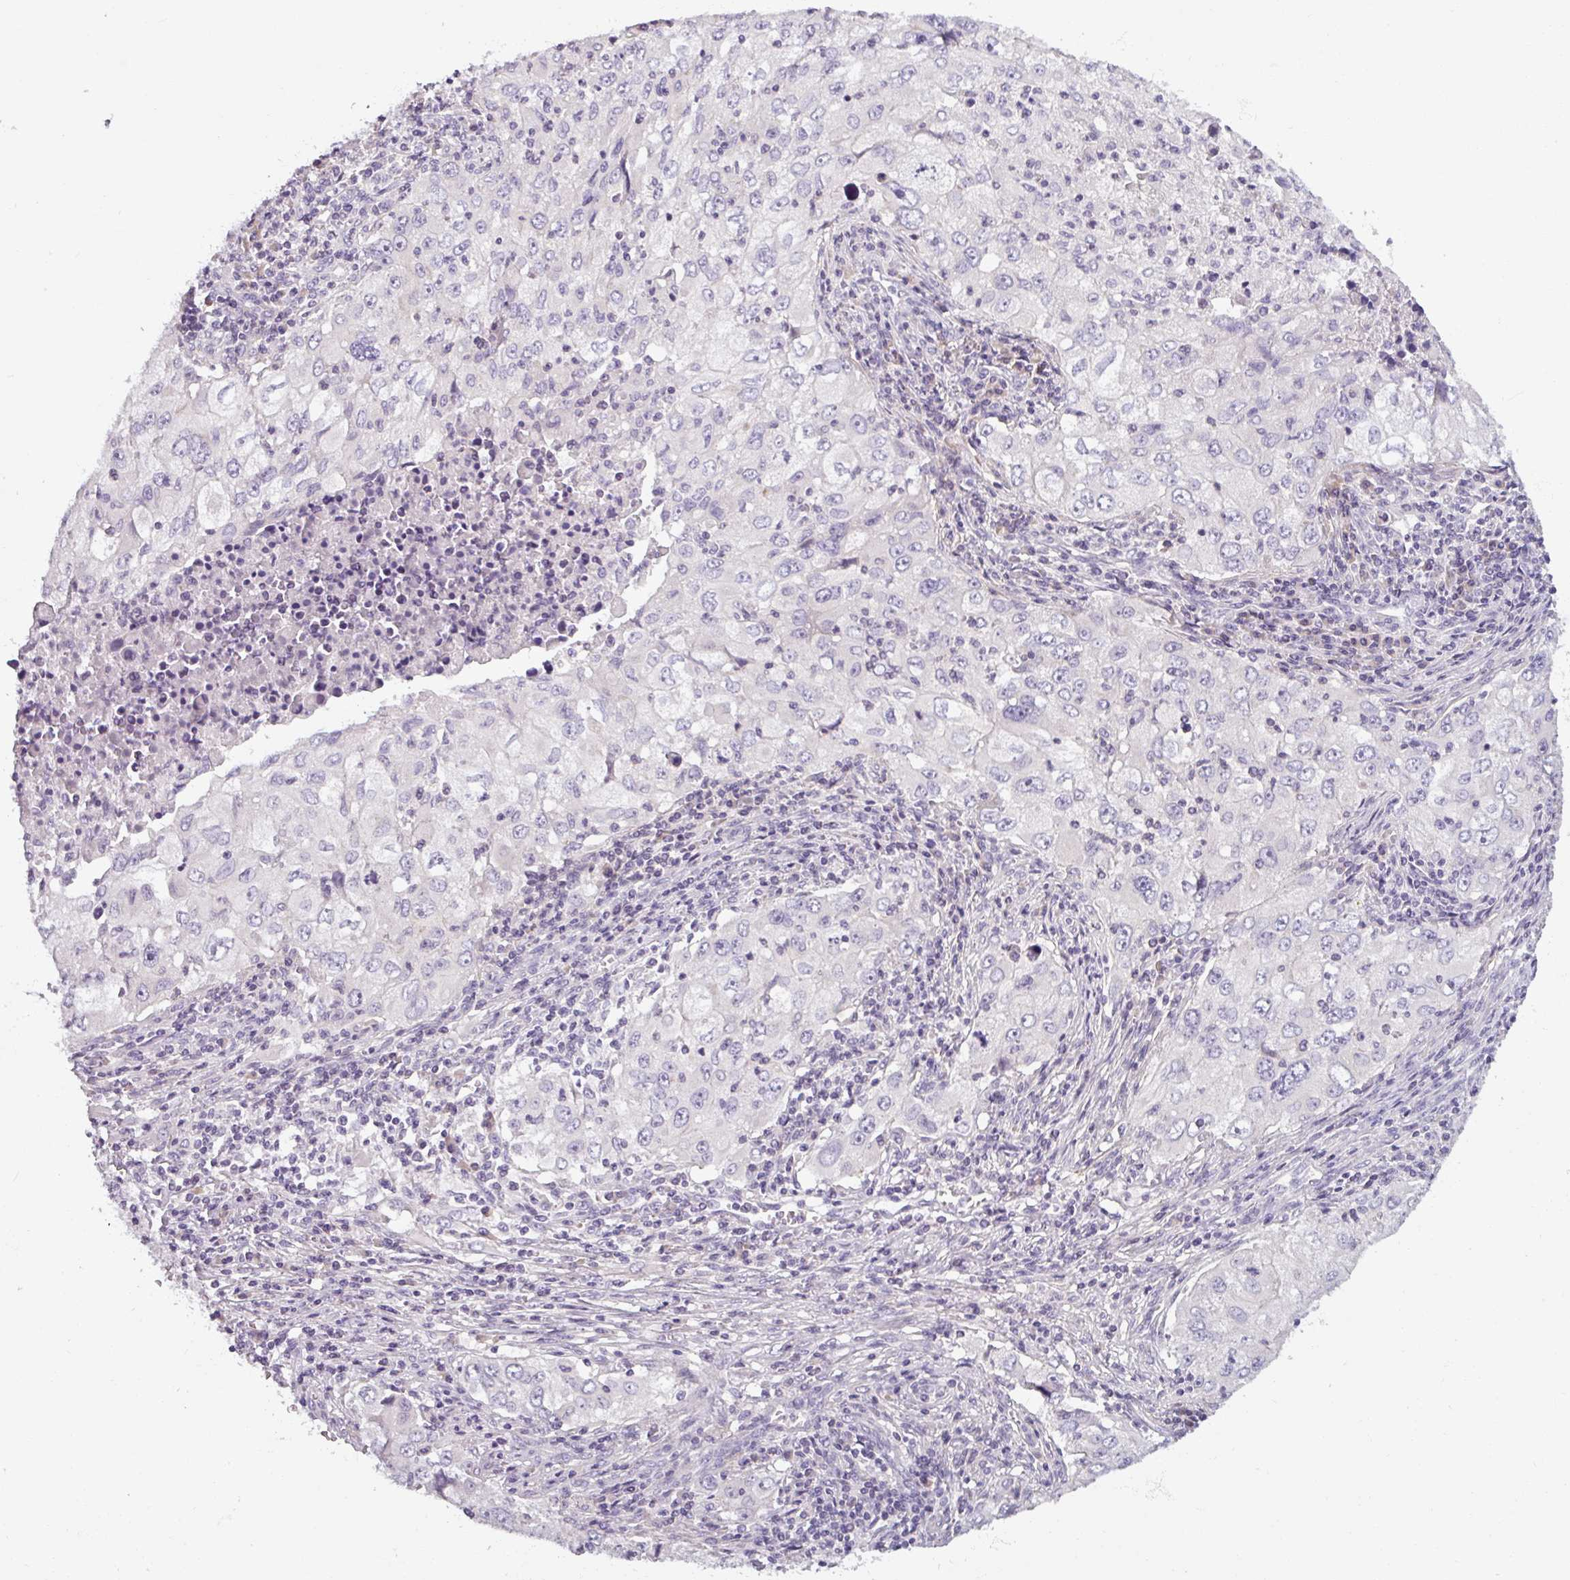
{"staining": {"intensity": "negative", "quantity": "none", "location": "none"}, "tissue": "lung cancer", "cell_type": "Tumor cells", "image_type": "cancer", "snomed": [{"axis": "morphology", "description": "Adenocarcinoma, NOS"}, {"axis": "morphology", "description": "Adenocarcinoma, metastatic, NOS"}, {"axis": "topography", "description": "Lymph node"}, {"axis": "topography", "description": "Lung"}], "caption": "There is no significant staining in tumor cells of lung cancer.", "gene": "SMIM11", "patient": {"sex": "female", "age": 42}}